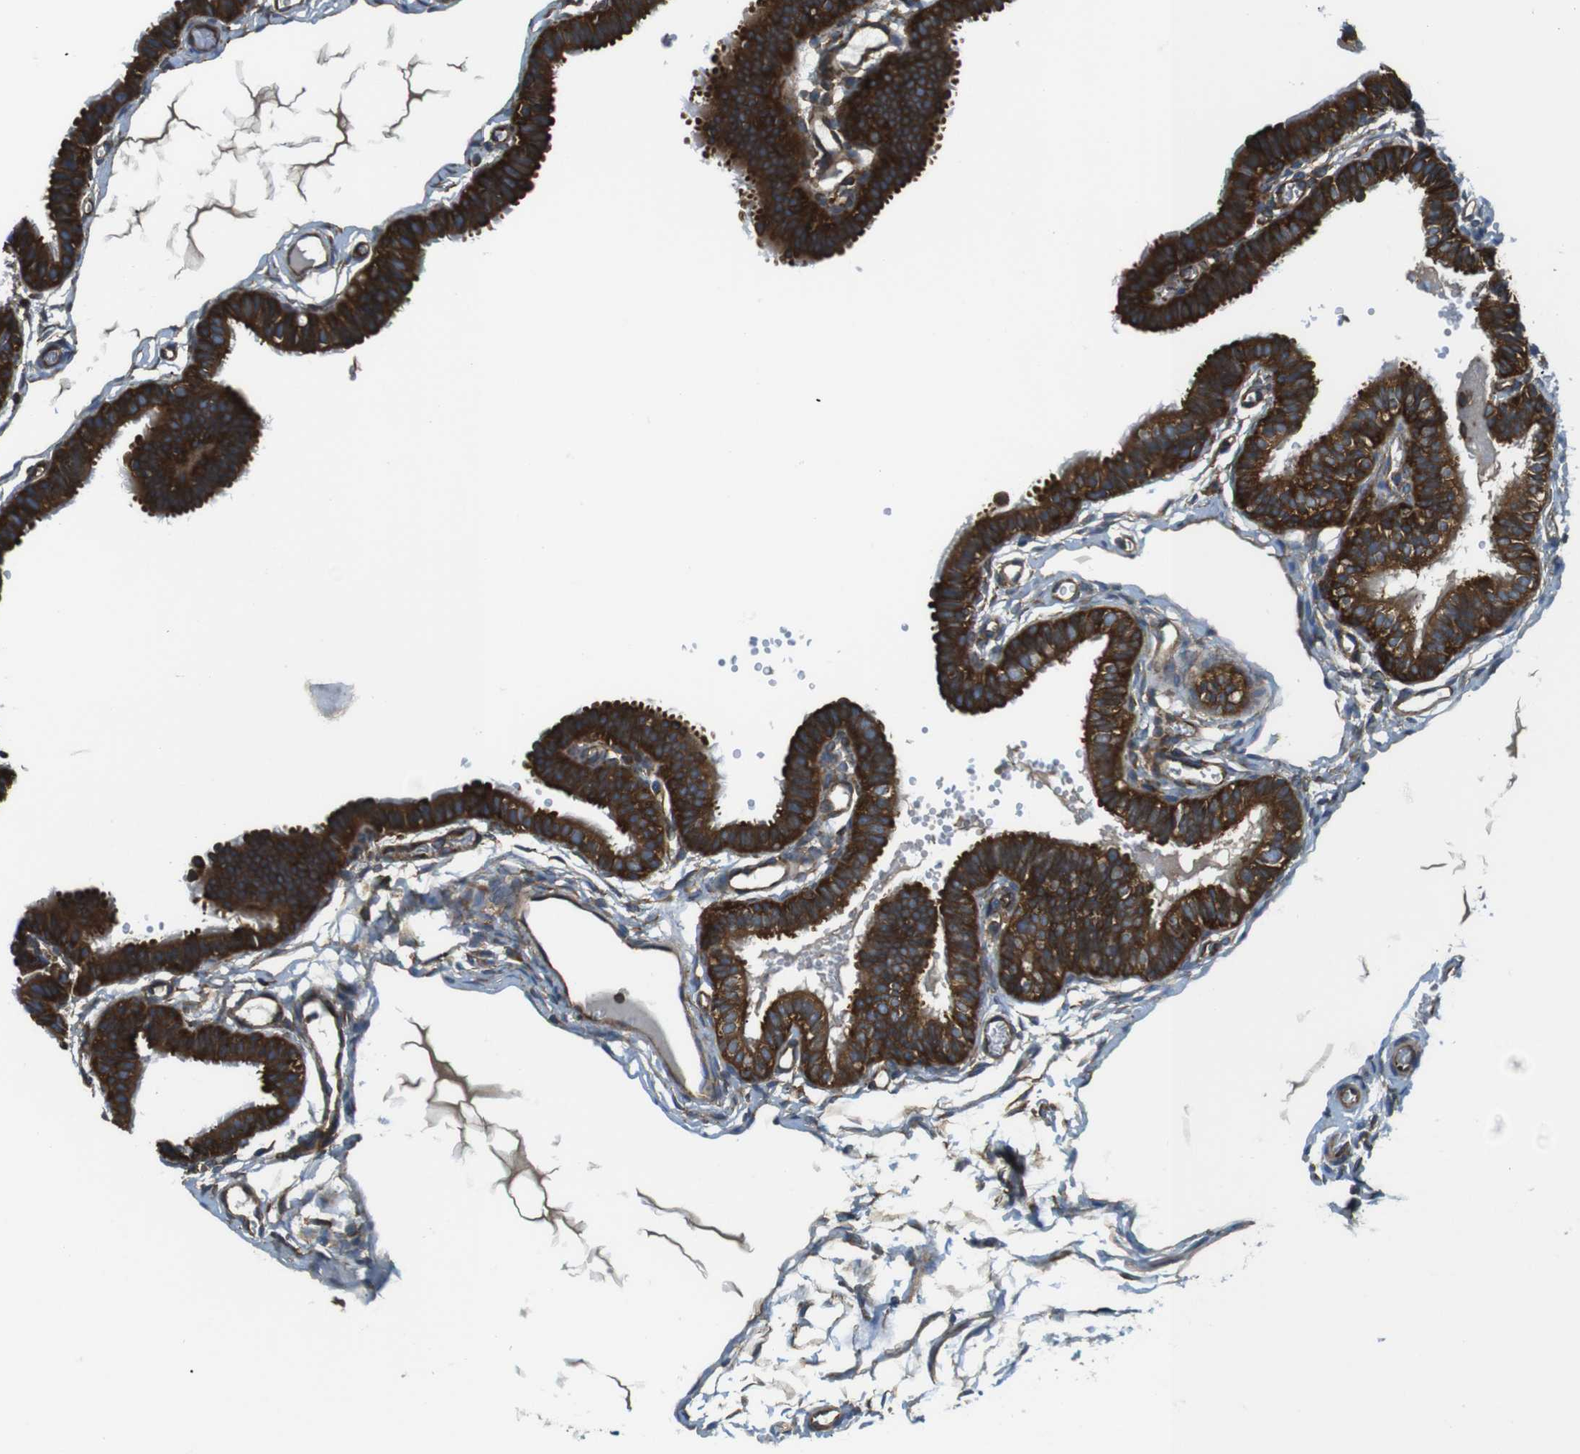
{"staining": {"intensity": "strong", "quantity": ">75%", "location": "cytoplasmic/membranous"}, "tissue": "fallopian tube", "cell_type": "Glandular cells", "image_type": "normal", "snomed": [{"axis": "morphology", "description": "Normal tissue, NOS"}, {"axis": "topography", "description": "Fallopian tube"}, {"axis": "topography", "description": "Placenta"}], "caption": "The image reveals a brown stain indicating the presence of a protein in the cytoplasmic/membranous of glandular cells in fallopian tube. (Stains: DAB (3,3'-diaminobenzidine) in brown, nuclei in blue, Microscopy: brightfield microscopy at high magnification).", "gene": "TSC1", "patient": {"sex": "female", "age": 34}}